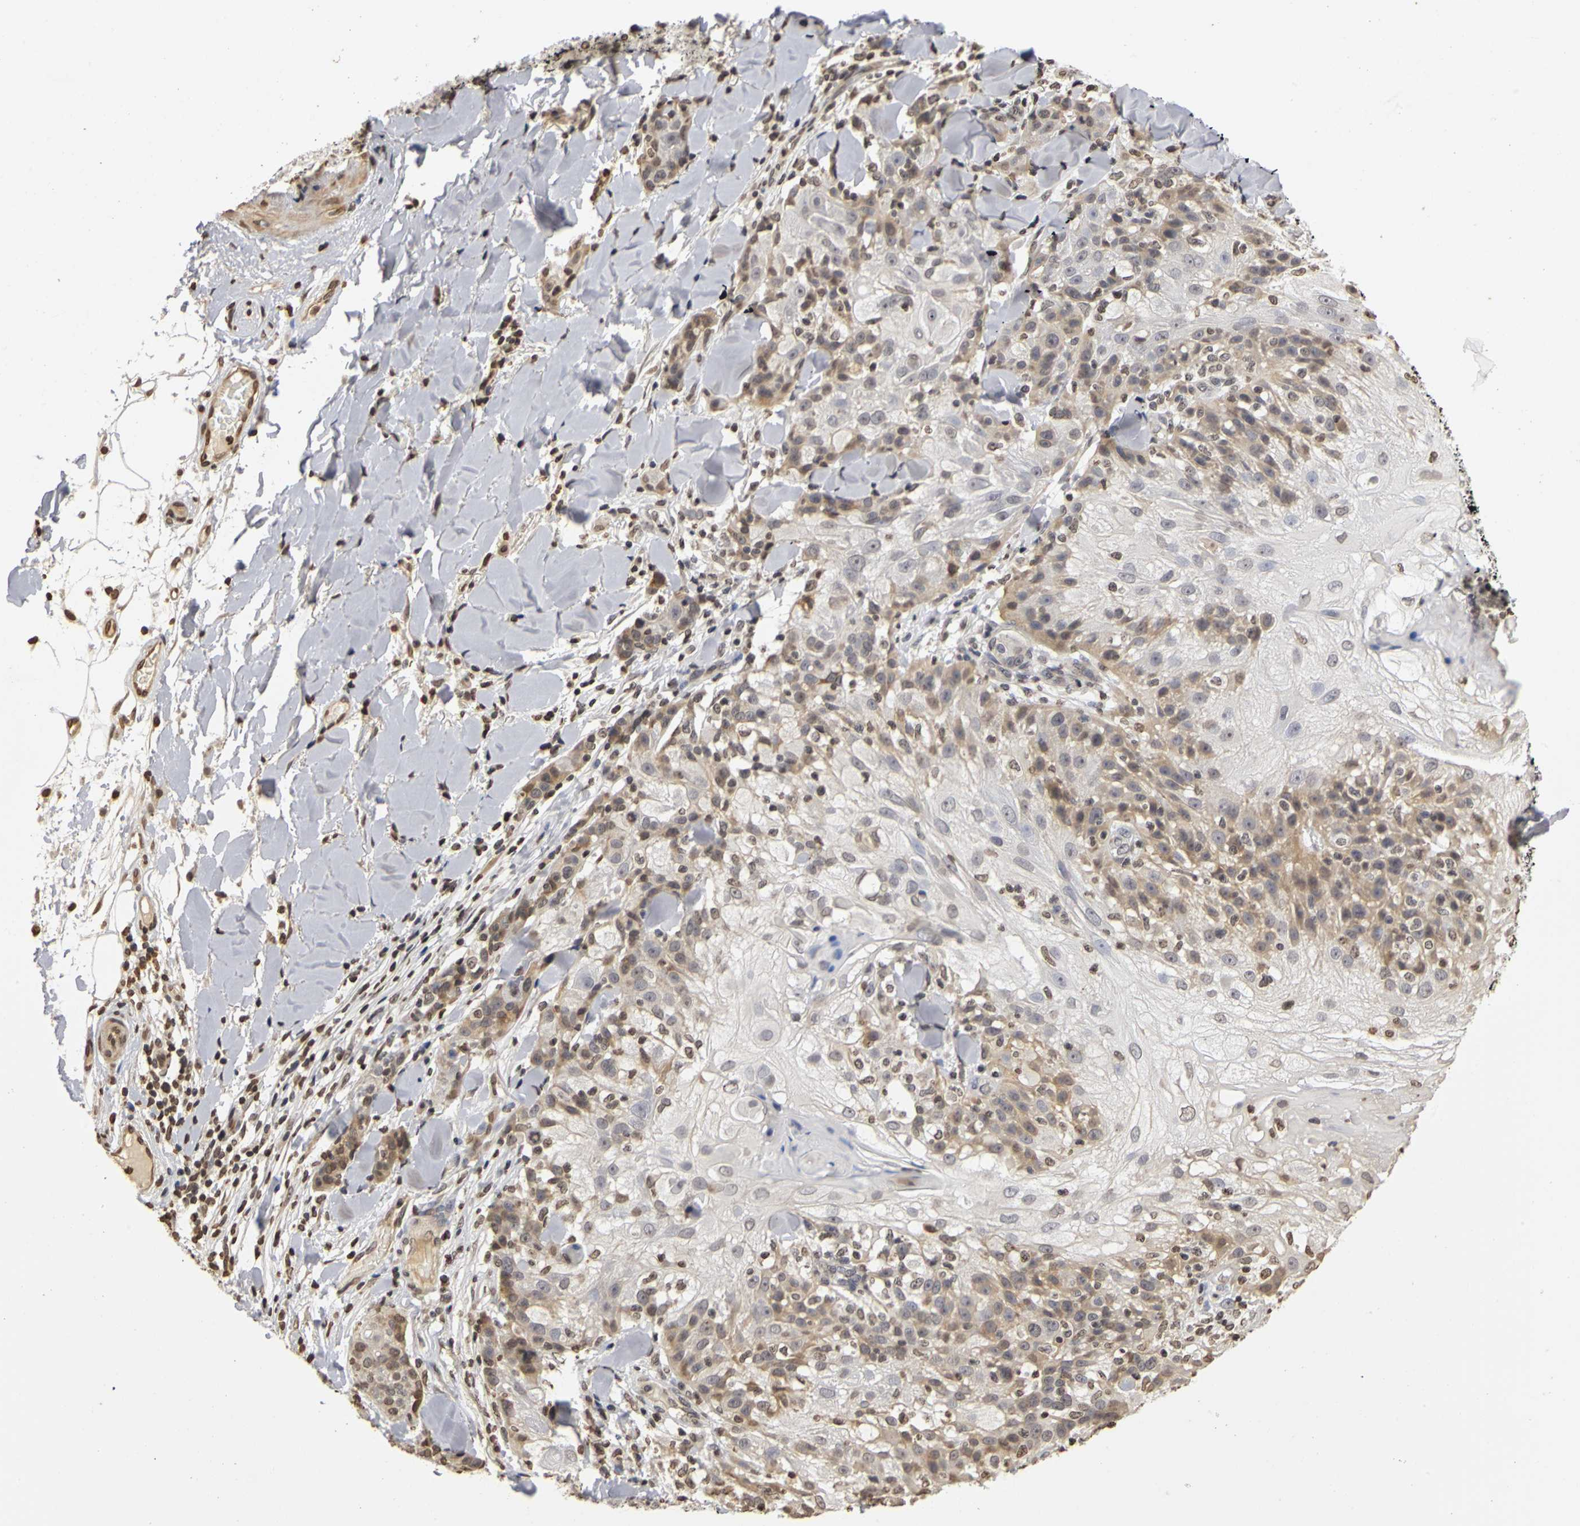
{"staining": {"intensity": "weak", "quantity": "25%-75%", "location": "cytoplasmic/membranous"}, "tissue": "skin cancer", "cell_type": "Tumor cells", "image_type": "cancer", "snomed": [{"axis": "morphology", "description": "Normal tissue, NOS"}, {"axis": "morphology", "description": "Squamous cell carcinoma, NOS"}, {"axis": "topography", "description": "Skin"}], "caption": "Human skin squamous cell carcinoma stained for a protein (brown) exhibits weak cytoplasmic/membranous positive expression in about 25%-75% of tumor cells.", "gene": "ERCC2", "patient": {"sex": "female", "age": 83}}